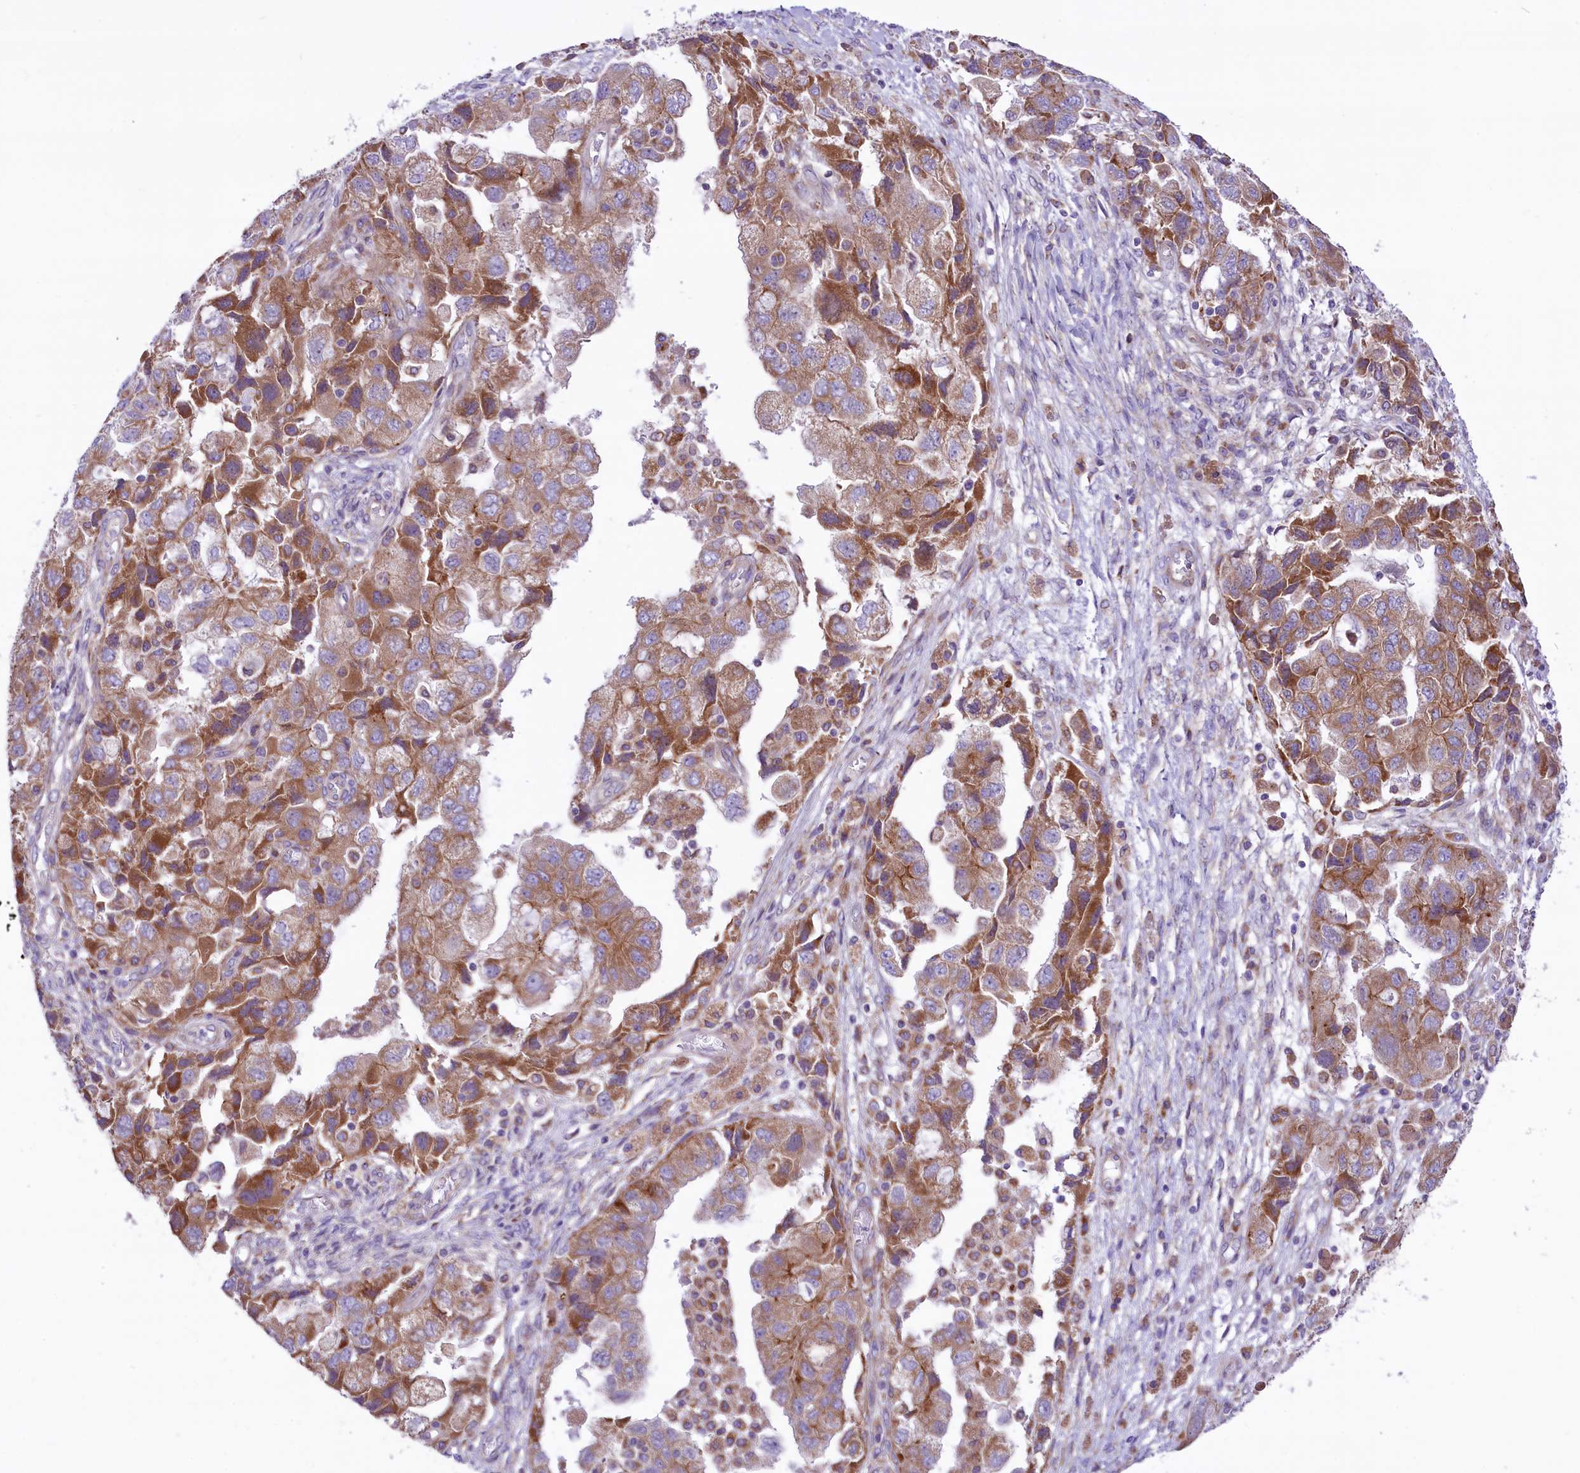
{"staining": {"intensity": "moderate", "quantity": ">75%", "location": "cytoplasmic/membranous"}, "tissue": "ovarian cancer", "cell_type": "Tumor cells", "image_type": "cancer", "snomed": [{"axis": "morphology", "description": "Carcinoma, NOS"}, {"axis": "morphology", "description": "Cystadenocarcinoma, serous, NOS"}, {"axis": "topography", "description": "Ovary"}], "caption": "Immunohistochemical staining of ovarian carcinoma exhibits medium levels of moderate cytoplasmic/membranous expression in about >75% of tumor cells.", "gene": "PTPRU", "patient": {"sex": "female", "age": 69}}